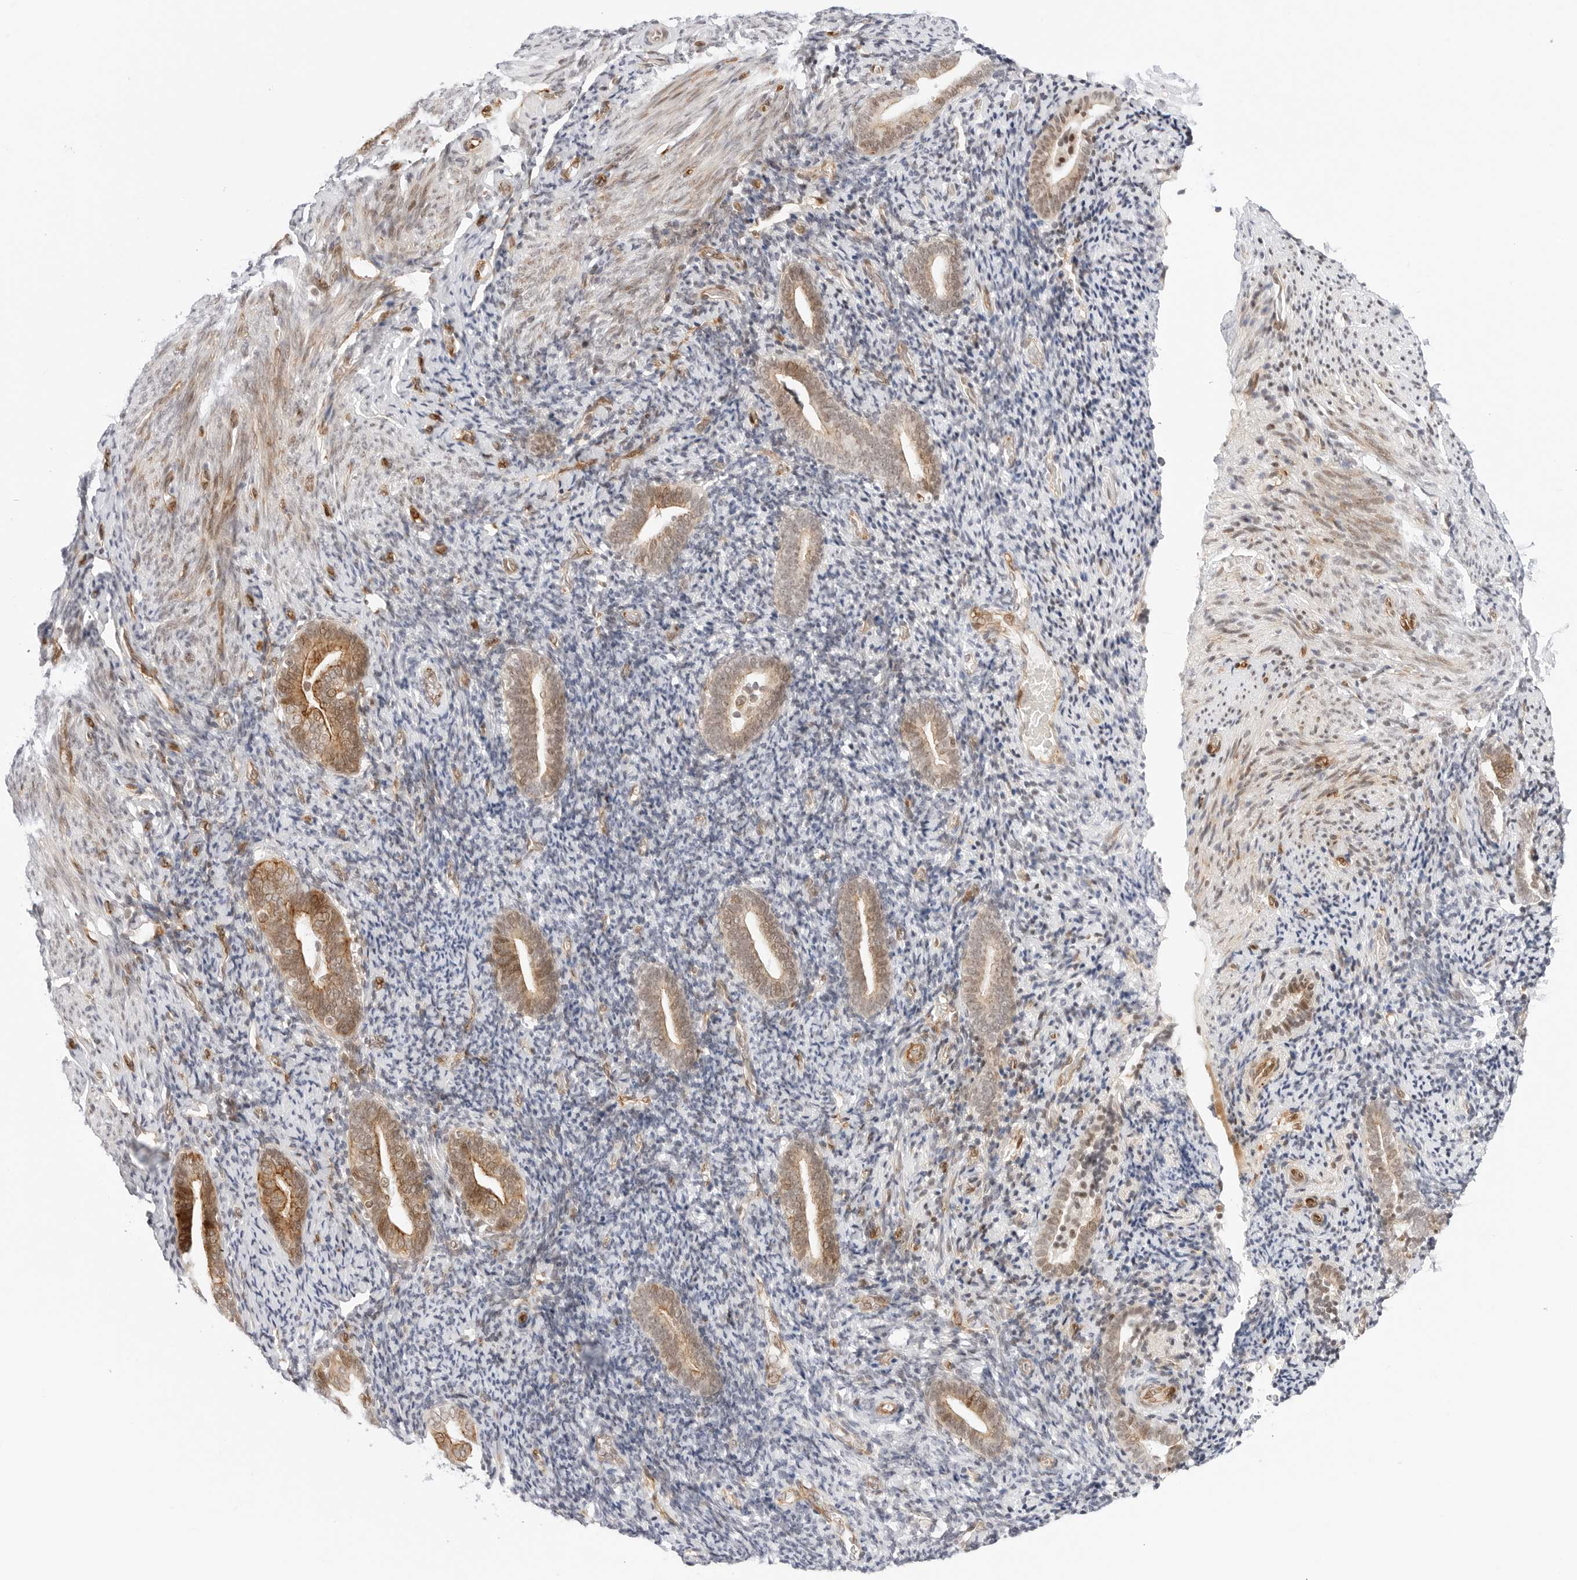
{"staining": {"intensity": "moderate", "quantity": "25%-75%", "location": "nuclear"}, "tissue": "endometrium", "cell_type": "Cells in endometrial stroma", "image_type": "normal", "snomed": [{"axis": "morphology", "description": "Normal tissue, NOS"}, {"axis": "topography", "description": "Endometrium"}], "caption": "Protein expression analysis of normal endometrium reveals moderate nuclear positivity in approximately 25%-75% of cells in endometrial stroma.", "gene": "ZNF613", "patient": {"sex": "female", "age": 51}}